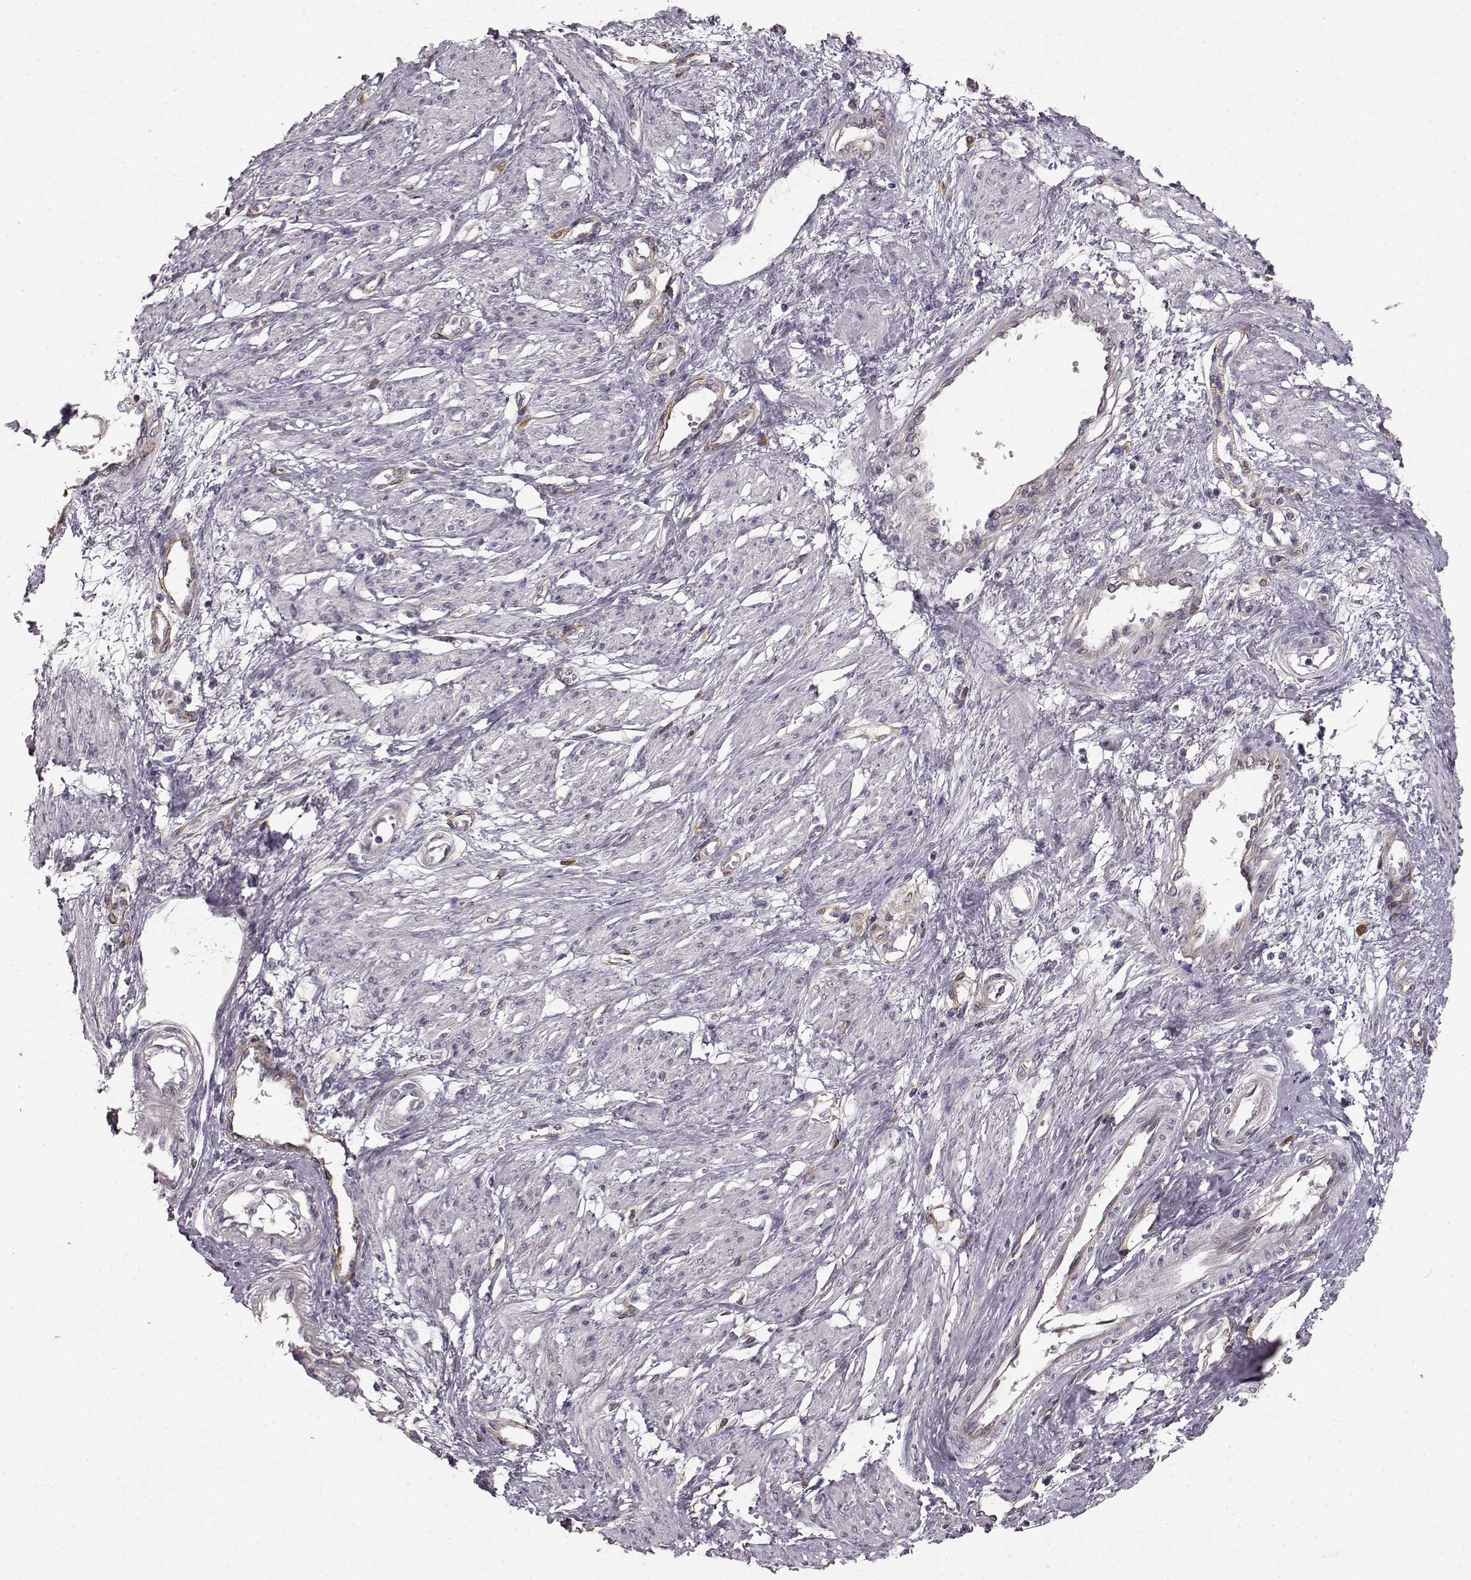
{"staining": {"intensity": "negative", "quantity": "none", "location": "none"}, "tissue": "smooth muscle", "cell_type": "Smooth muscle cells", "image_type": "normal", "snomed": [{"axis": "morphology", "description": "Normal tissue, NOS"}, {"axis": "topography", "description": "Smooth muscle"}, {"axis": "topography", "description": "Uterus"}], "caption": "A high-resolution micrograph shows IHC staining of unremarkable smooth muscle, which displays no significant staining in smooth muscle cells.", "gene": "GHR", "patient": {"sex": "female", "age": 39}}